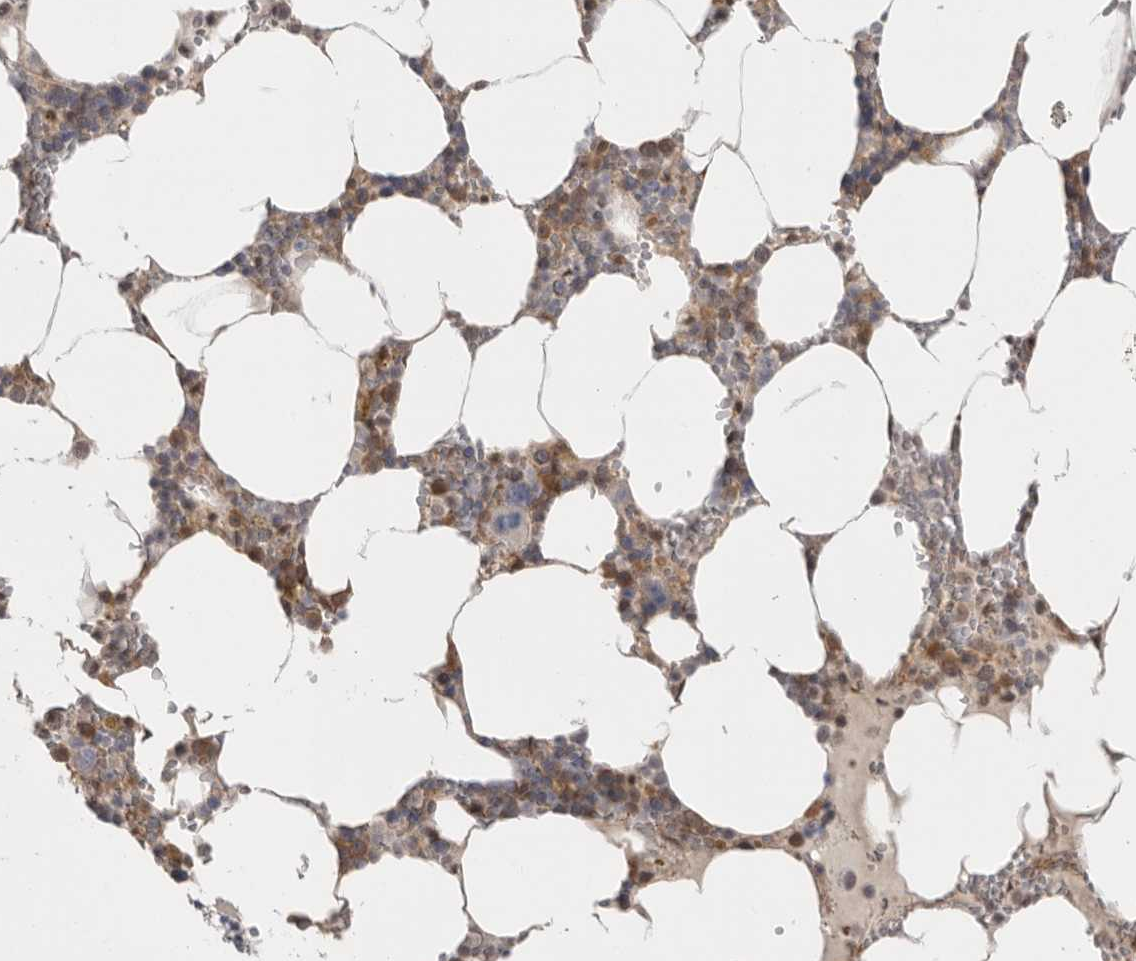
{"staining": {"intensity": "moderate", "quantity": "<25%", "location": "cytoplasmic/membranous"}, "tissue": "bone marrow", "cell_type": "Hematopoietic cells", "image_type": "normal", "snomed": [{"axis": "morphology", "description": "Normal tissue, NOS"}, {"axis": "topography", "description": "Bone marrow"}], "caption": "This photomicrograph reveals immunohistochemistry (IHC) staining of unremarkable bone marrow, with low moderate cytoplasmic/membranous positivity in about <25% of hematopoietic cells.", "gene": "VPS50", "patient": {"sex": "male", "age": 70}}